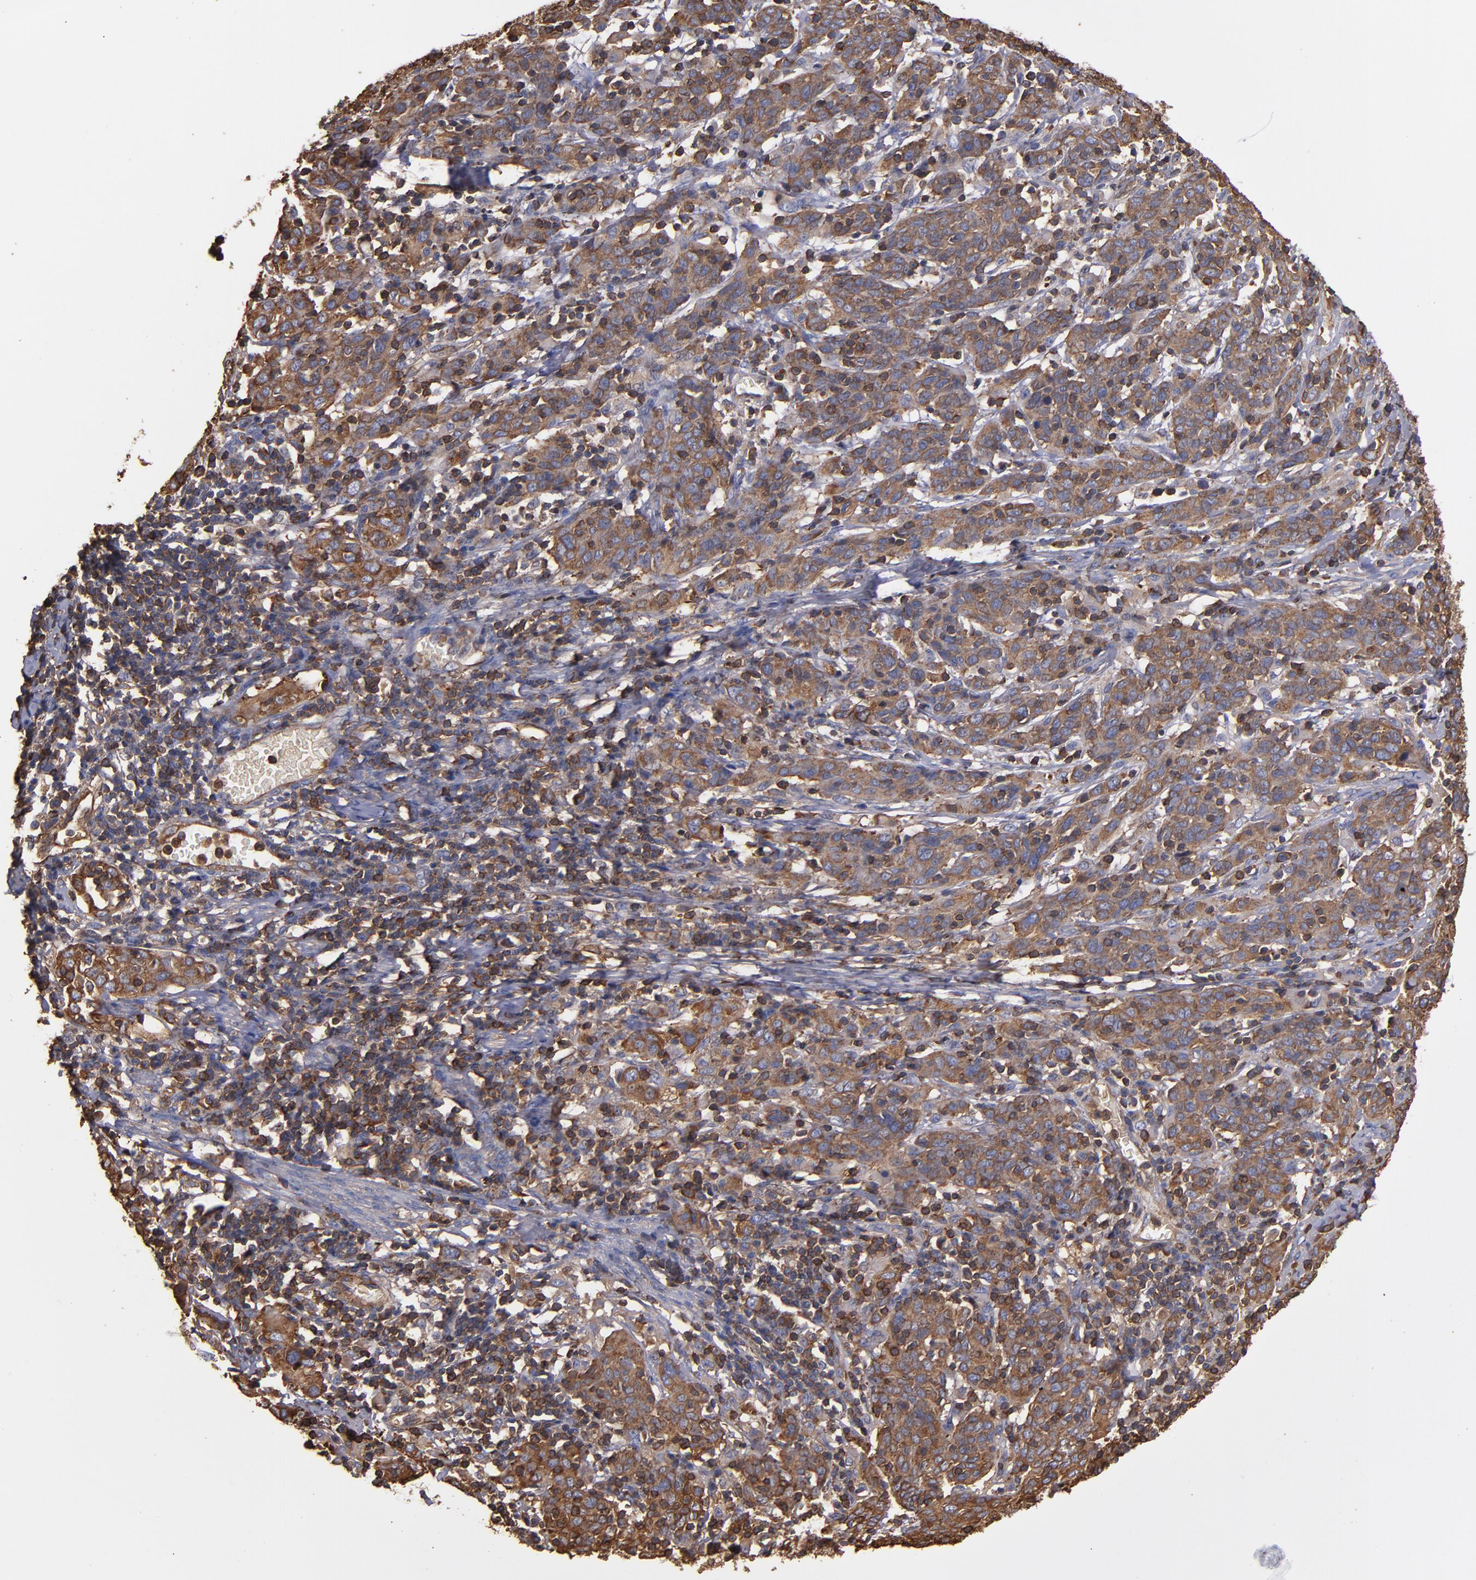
{"staining": {"intensity": "moderate", "quantity": ">75%", "location": "cytoplasmic/membranous"}, "tissue": "cervical cancer", "cell_type": "Tumor cells", "image_type": "cancer", "snomed": [{"axis": "morphology", "description": "Normal tissue, NOS"}, {"axis": "morphology", "description": "Squamous cell carcinoma, NOS"}, {"axis": "topography", "description": "Cervix"}], "caption": "Immunohistochemistry (IHC) histopathology image of human cervical squamous cell carcinoma stained for a protein (brown), which shows medium levels of moderate cytoplasmic/membranous staining in about >75% of tumor cells.", "gene": "ACTN4", "patient": {"sex": "female", "age": 67}}